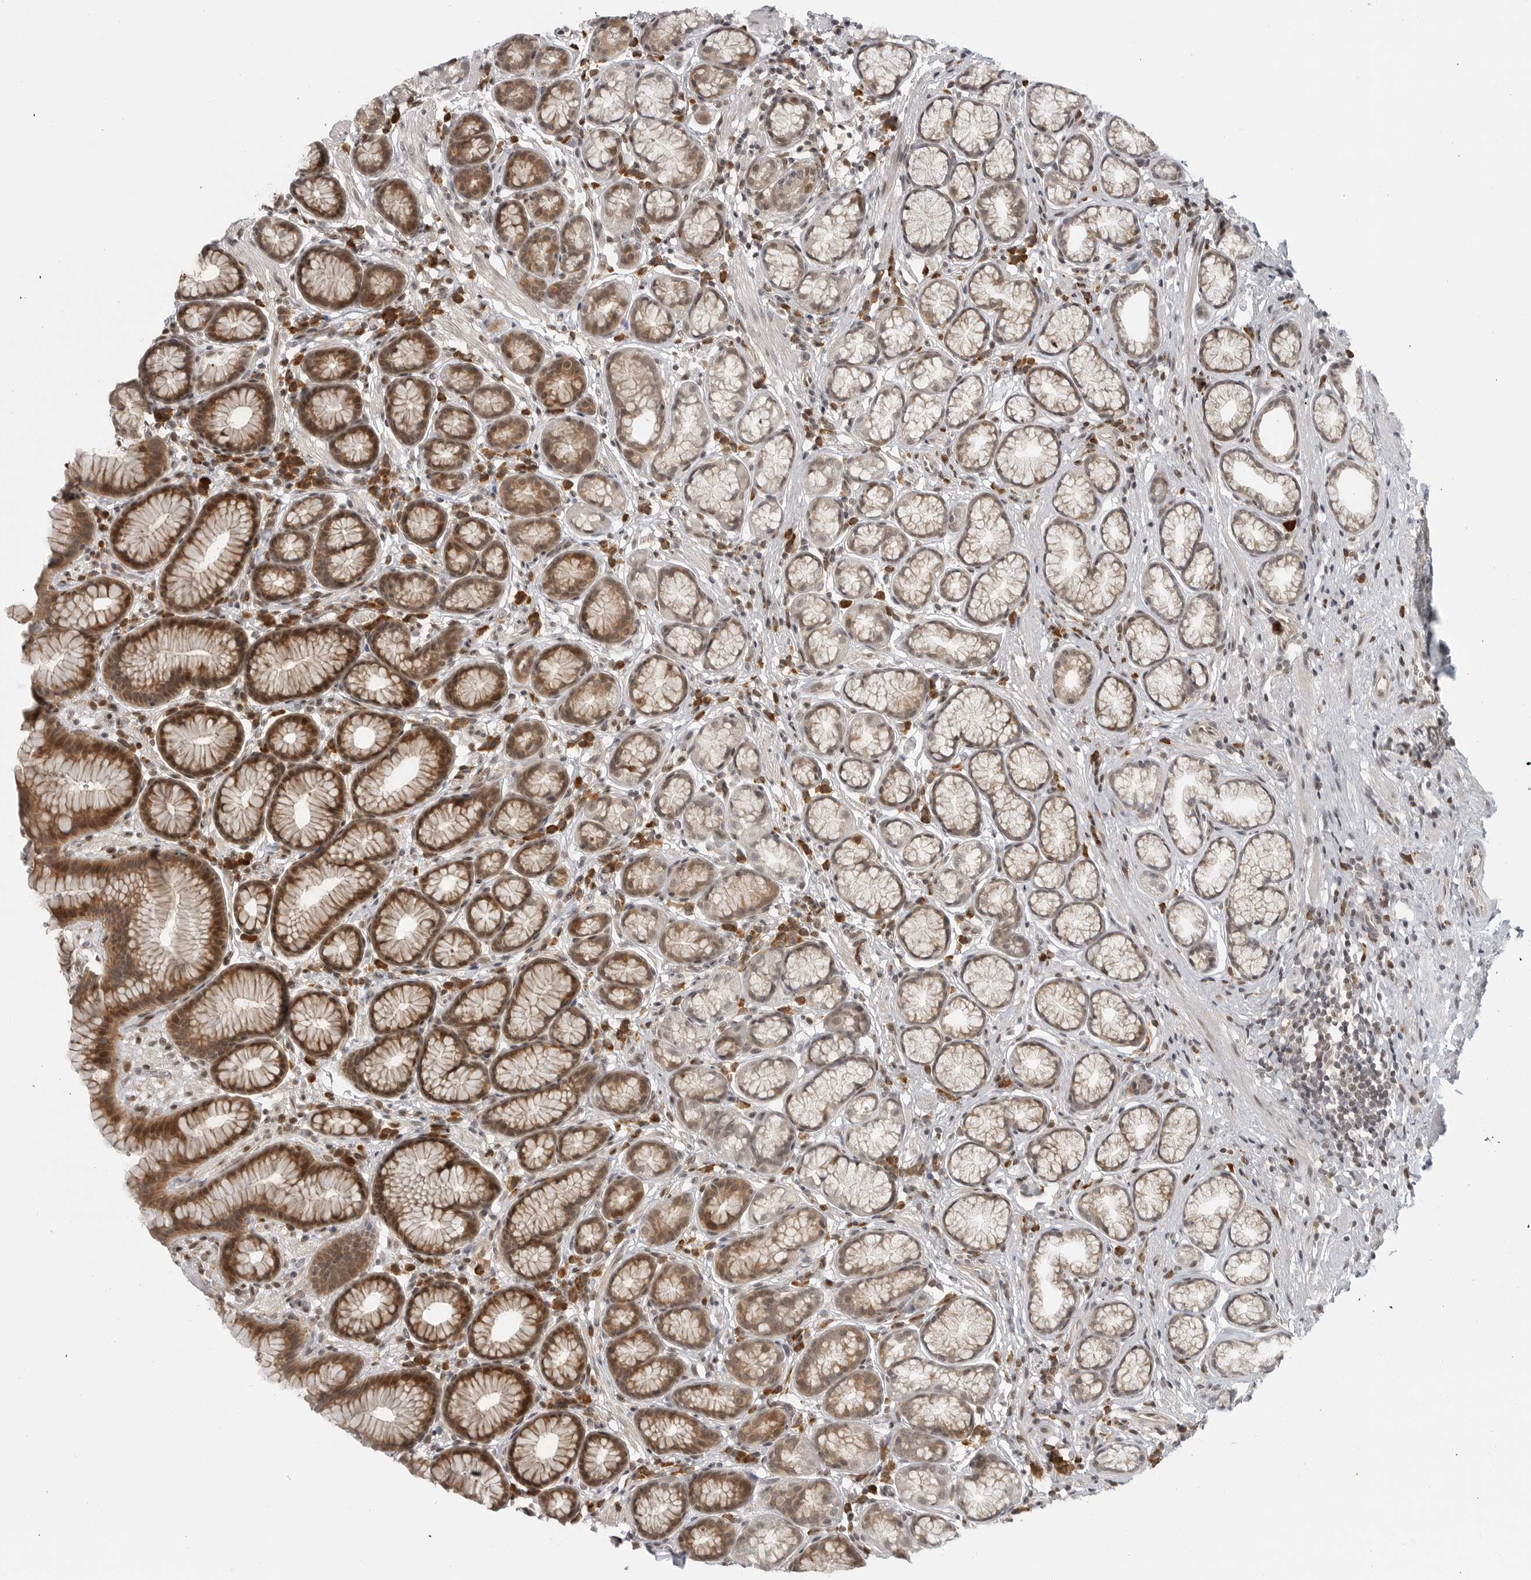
{"staining": {"intensity": "moderate", "quantity": "25%-75%", "location": "cytoplasmic/membranous,nuclear"}, "tissue": "stomach", "cell_type": "Glandular cells", "image_type": "normal", "snomed": [{"axis": "morphology", "description": "Normal tissue, NOS"}, {"axis": "topography", "description": "Stomach"}], "caption": "A brown stain shows moderate cytoplasmic/membranous,nuclear staining of a protein in glandular cells of unremarkable stomach. (DAB = brown stain, brightfield microscopy at high magnification).", "gene": "CEP295NL", "patient": {"sex": "male", "age": 42}}